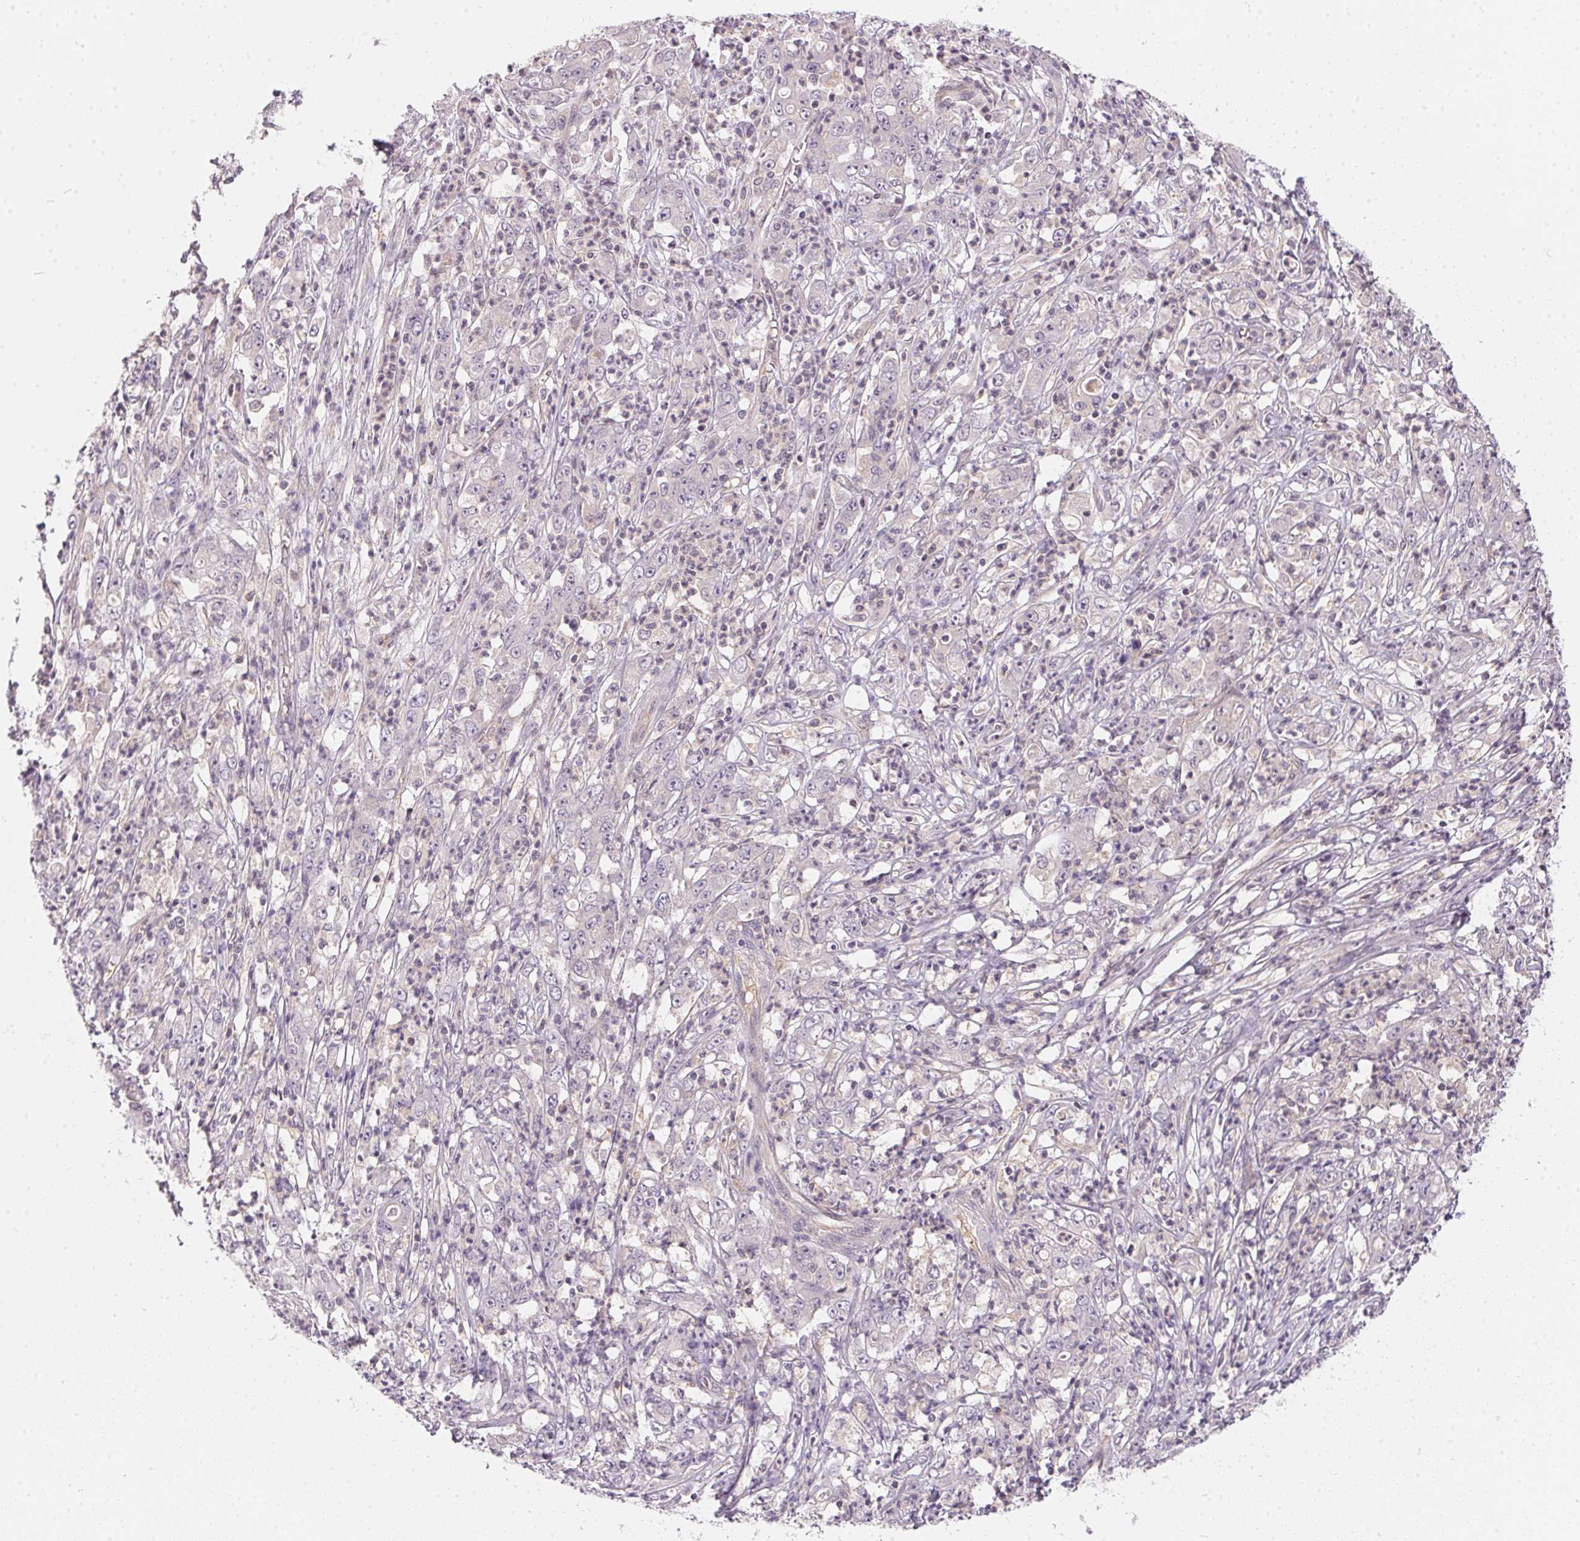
{"staining": {"intensity": "negative", "quantity": "none", "location": "none"}, "tissue": "stomach cancer", "cell_type": "Tumor cells", "image_type": "cancer", "snomed": [{"axis": "morphology", "description": "Adenocarcinoma, NOS"}, {"axis": "topography", "description": "Stomach, lower"}], "caption": "Stomach adenocarcinoma was stained to show a protein in brown. There is no significant staining in tumor cells.", "gene": "BLMH", "patient": {"sex": "female", "age": 71}}